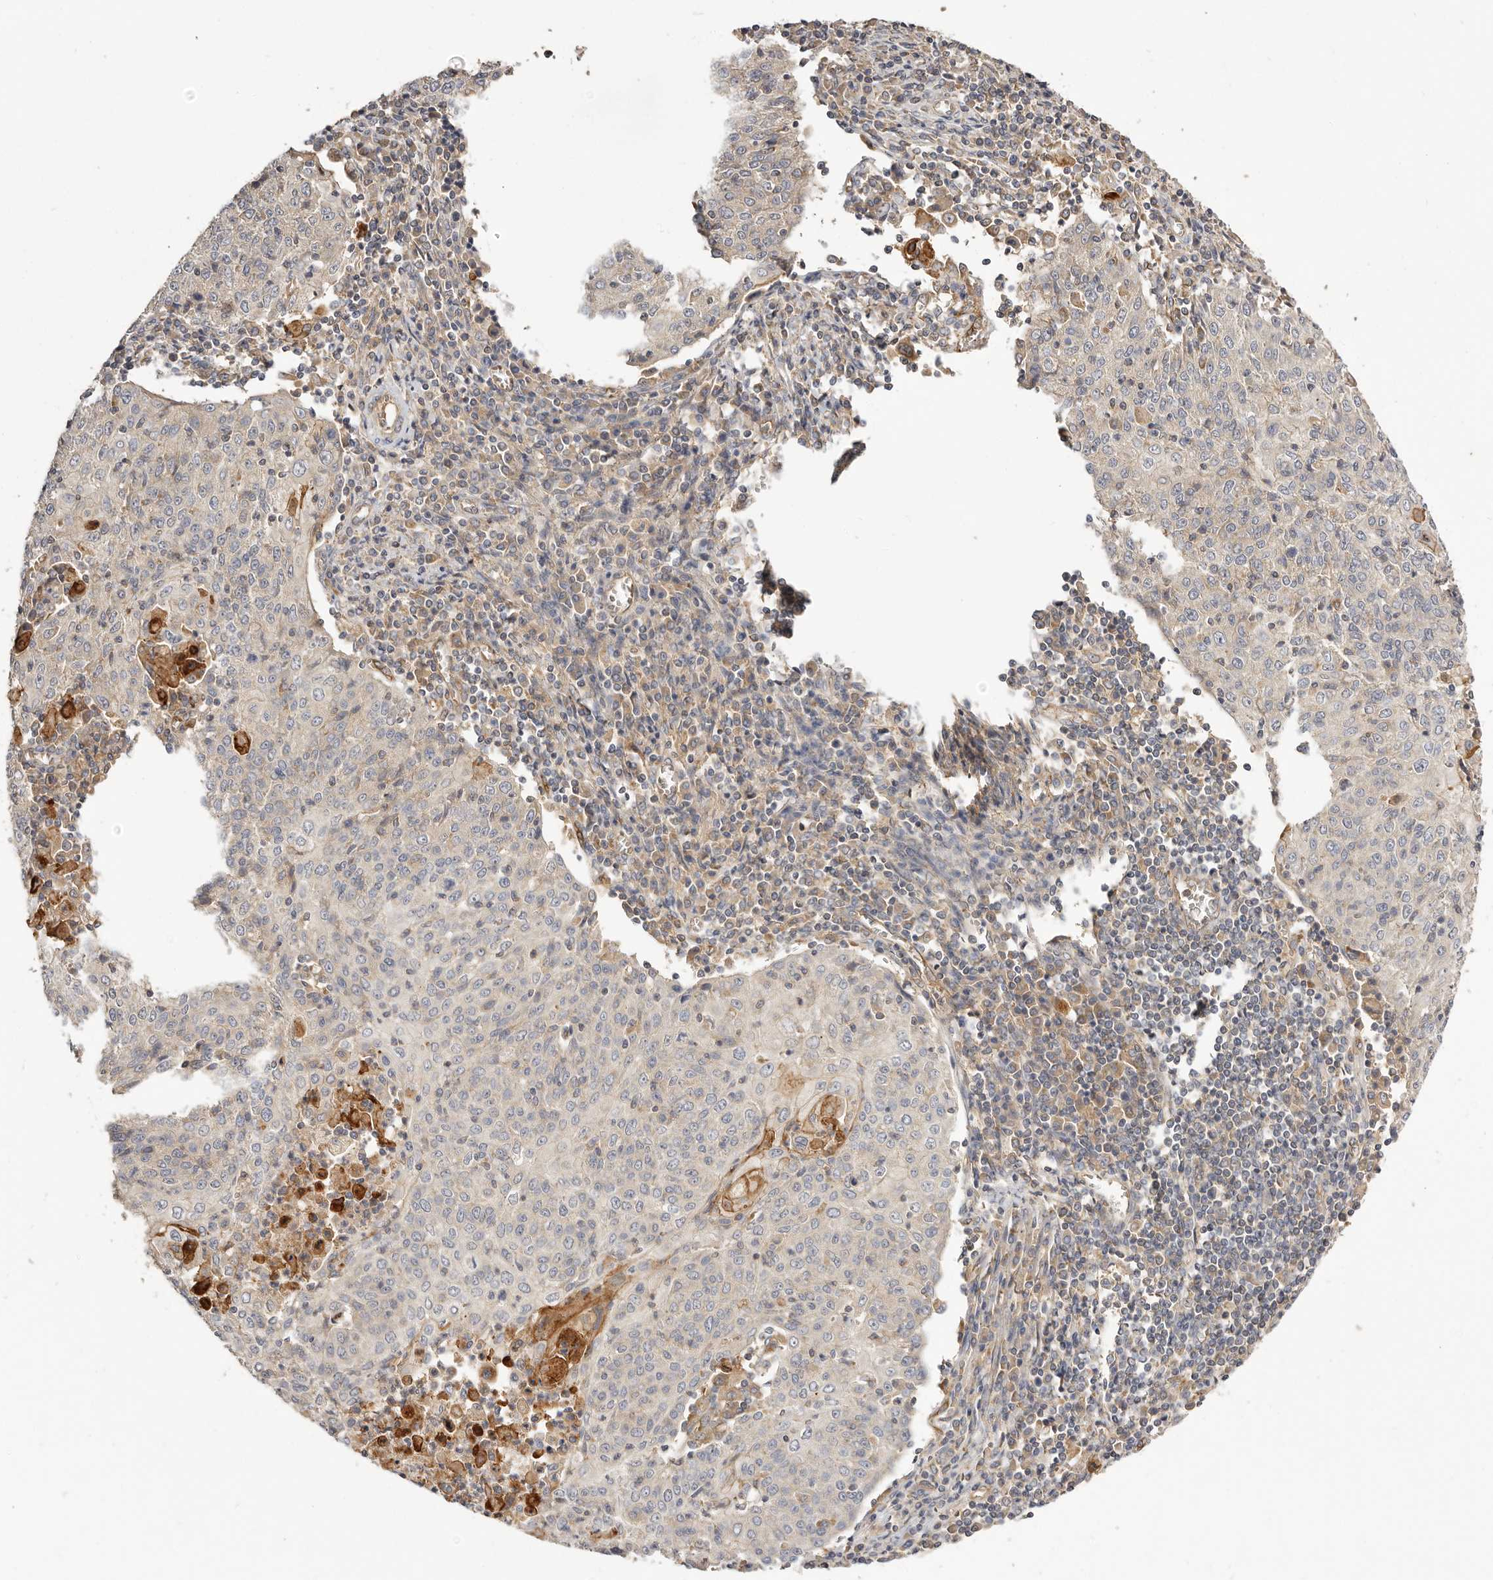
{"staining": {"intensity": "negative", "quantity": "none", "location": "none"}, "tissue": "cervical cancer", "cell_type": "Tumor cells", "image_type": "cancer", "snomed": [{"axis": "morphology", "description": "Squamous cell carcinoma, NOS"}, {"axis": "topography", "description": "Cervix"}], "caption": "Tumor cells are negative for brown protein staining in cervical cancer (squamous cell carcinoma).", "gene": "ADAMTS9", "patient": {"sex": "female", "age": 48}}